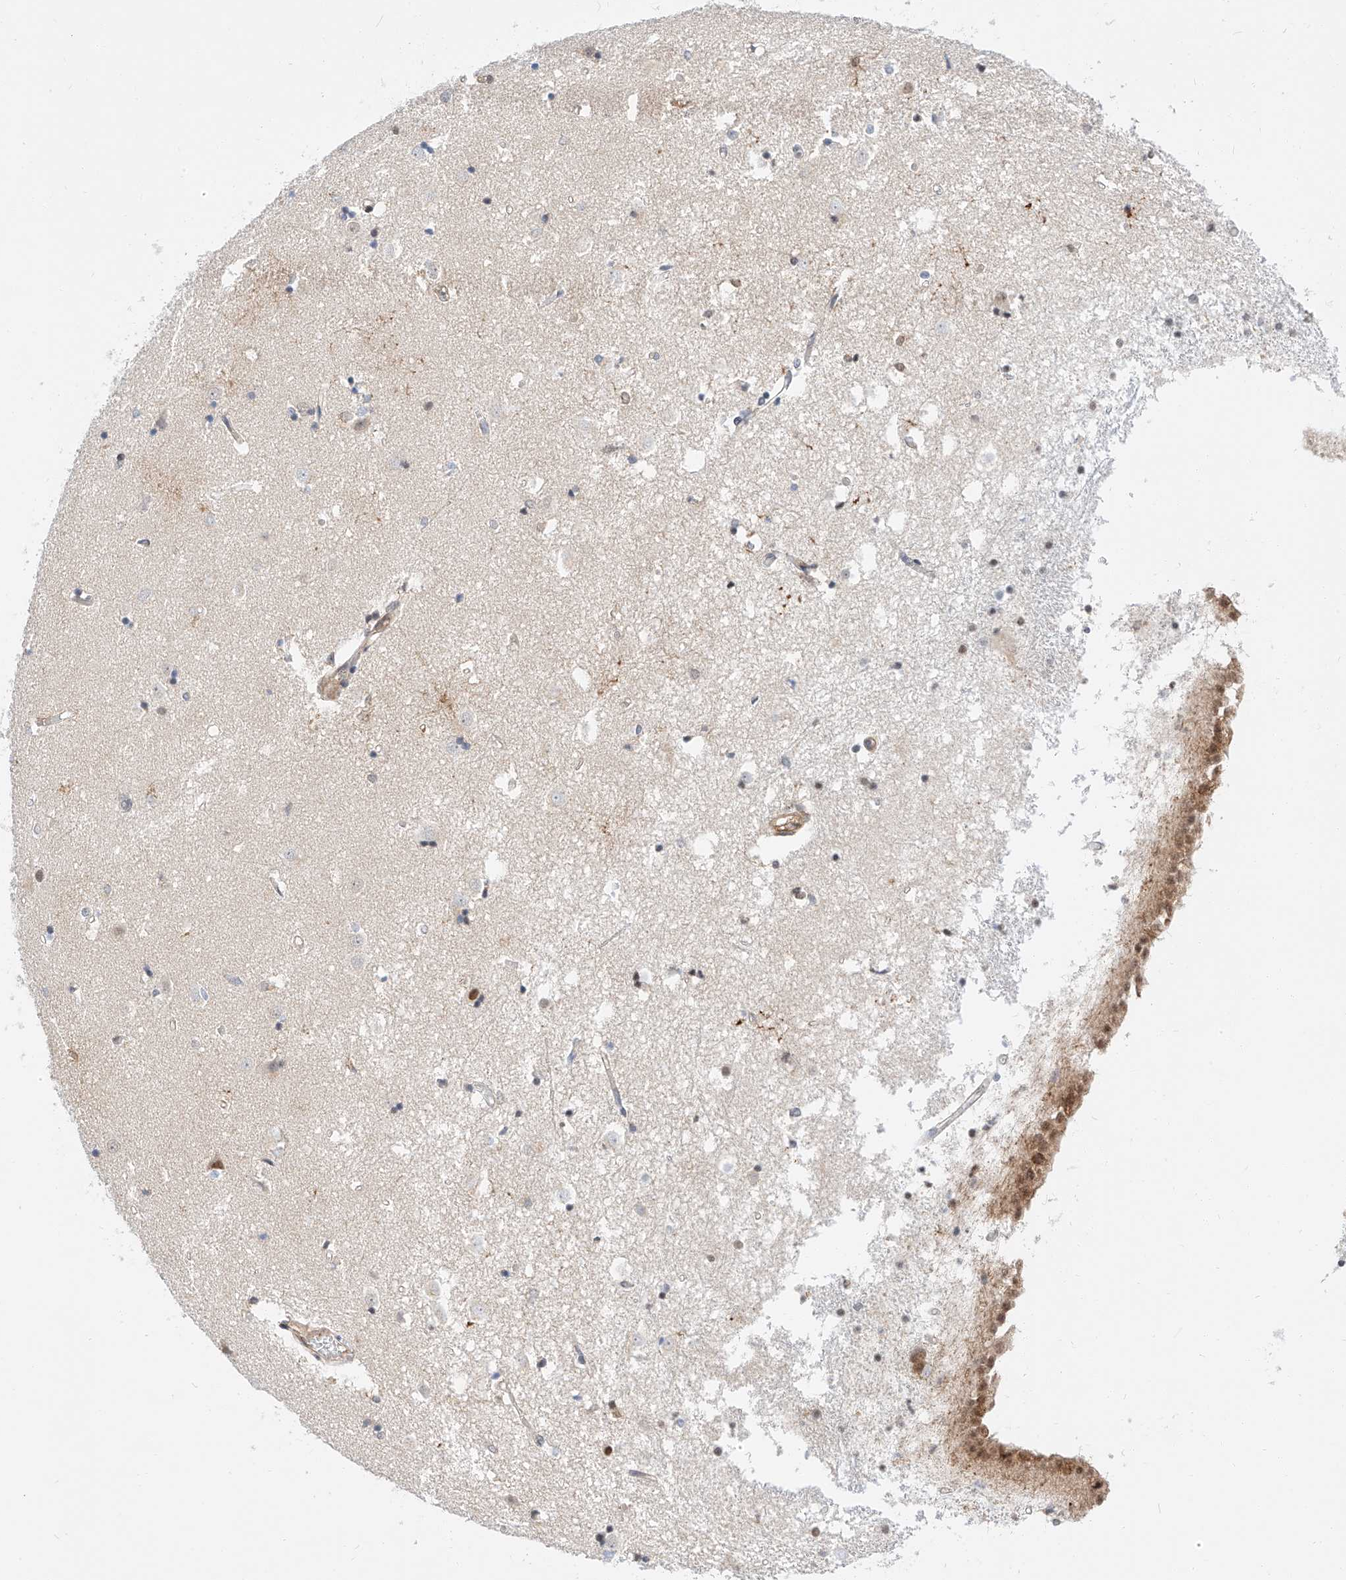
{"staining": {"intensity": "strong", "quantity": "<25%", "location": "cytoplasmic/membranous,nuclear"}, "tissue": "caudate", "cell_type": "Glial cells", "image_type": "normal", "snomed": [{"axis": "morphology", "description": "Normal tissue, NOS"}, {"axis": "topography", "description": "Lateral ventricle wall"}], "caption": "IHC of unremarkable human caudate reveals medium levels of strong cytoplasmic/membranous,nuclear positivity in about <25% of glial cells.", "gene": "CARMIL1", "patient": {"sex": "male", "age": 45}}